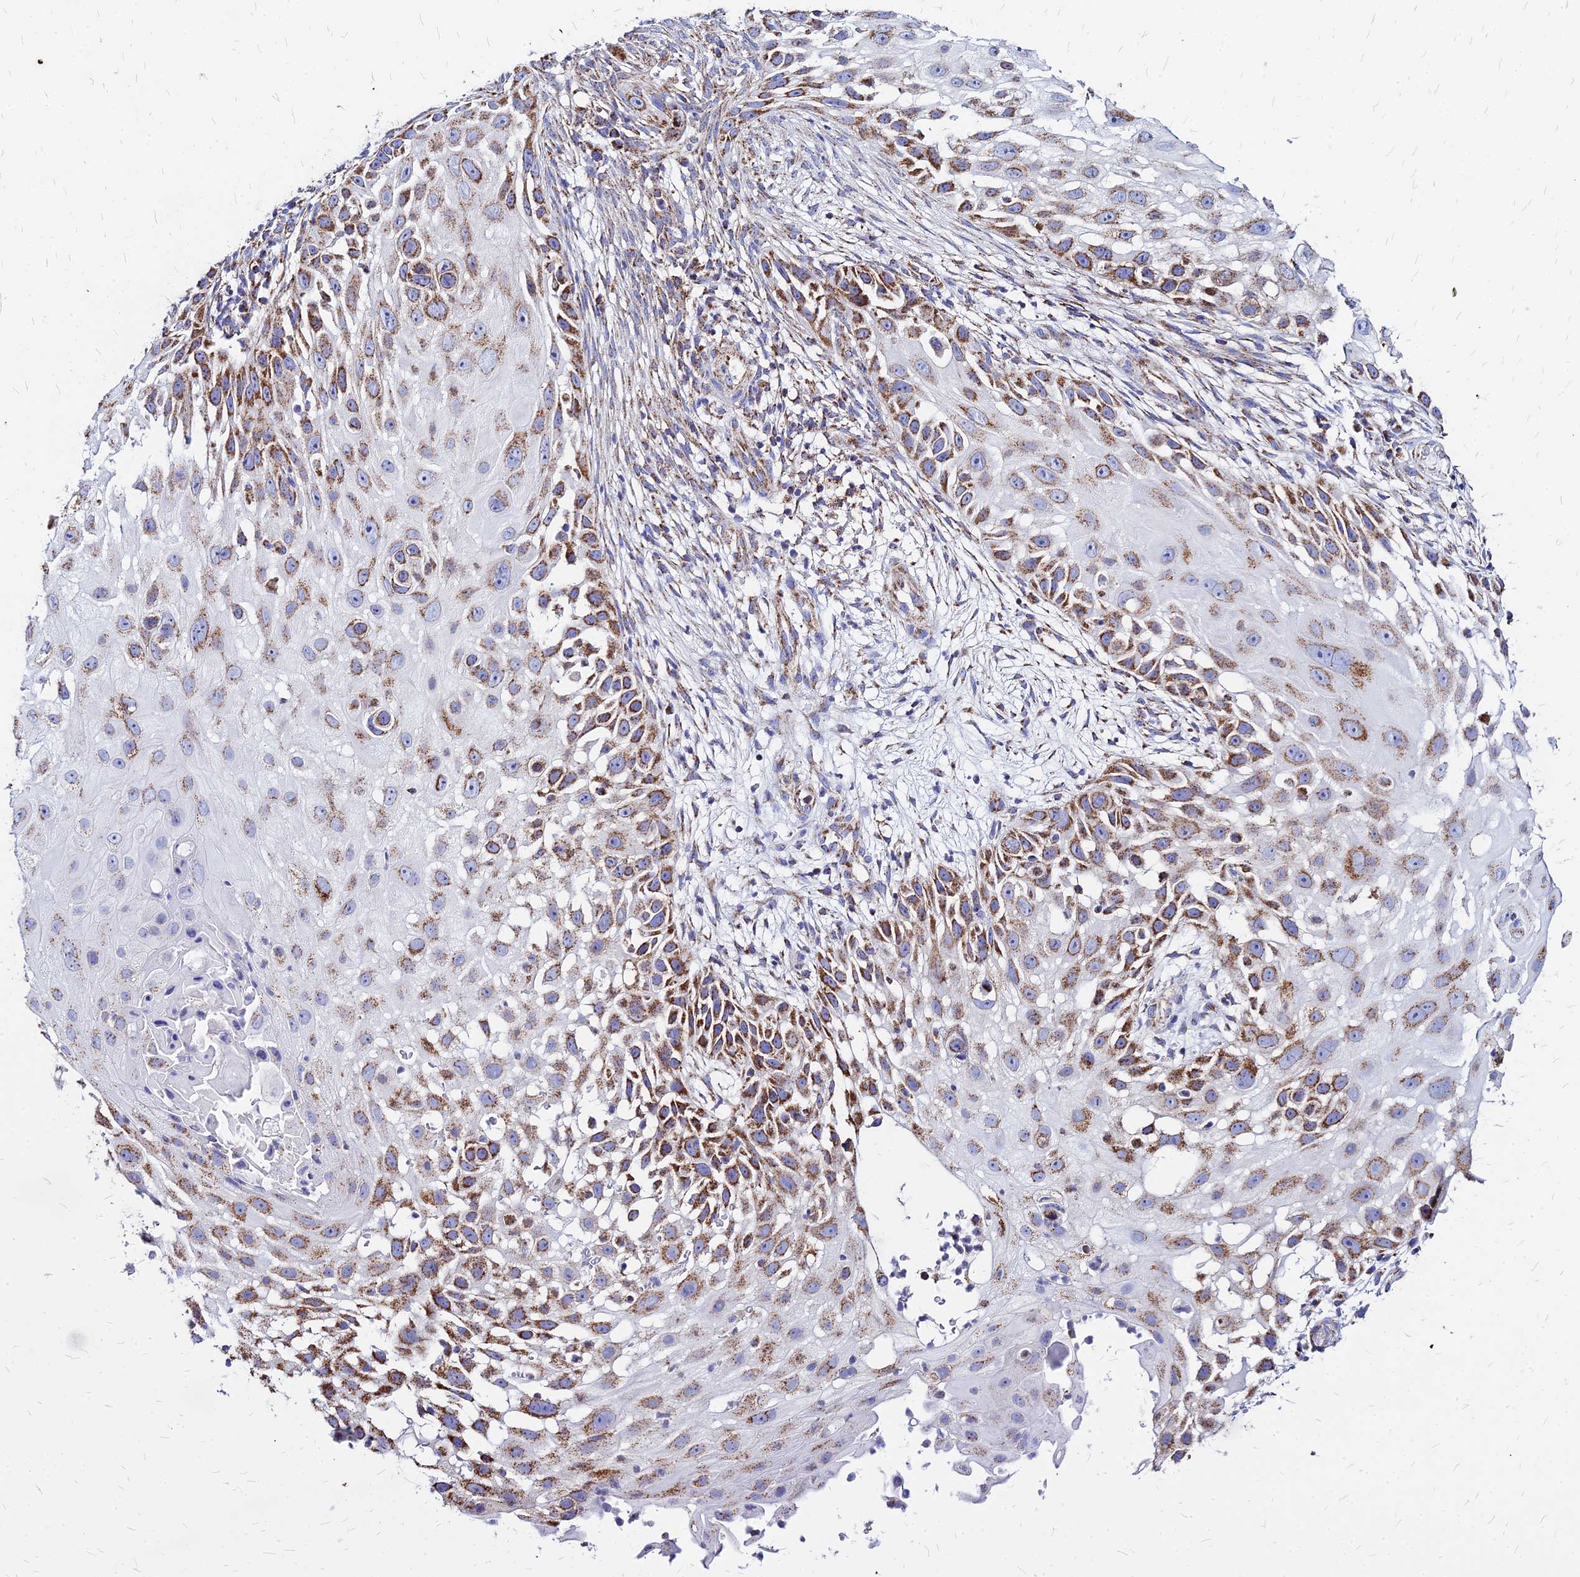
{"staining": {"intensity": "strong", "quantity": ">75%", "location": "cytoplasmic/membranous"}, "tissue": "skin cancer", "cell_type": "Tumor cells", "image_type": "cancer", "snomed": [{"axis": "morphology", "description": "Squamous cell carcinoma, NOS"}, {"axis": "topography", "description": "Skin"}], "caption": "DAB (3,3'-diaminobenzidine) immunohistochemical staining of skin cancer demonstrates strong cytoplasmic/membranous protein staining in about >75% of tumor cells.", "gene": "DLD", "patient": {"sex": "female", "age": 44}}